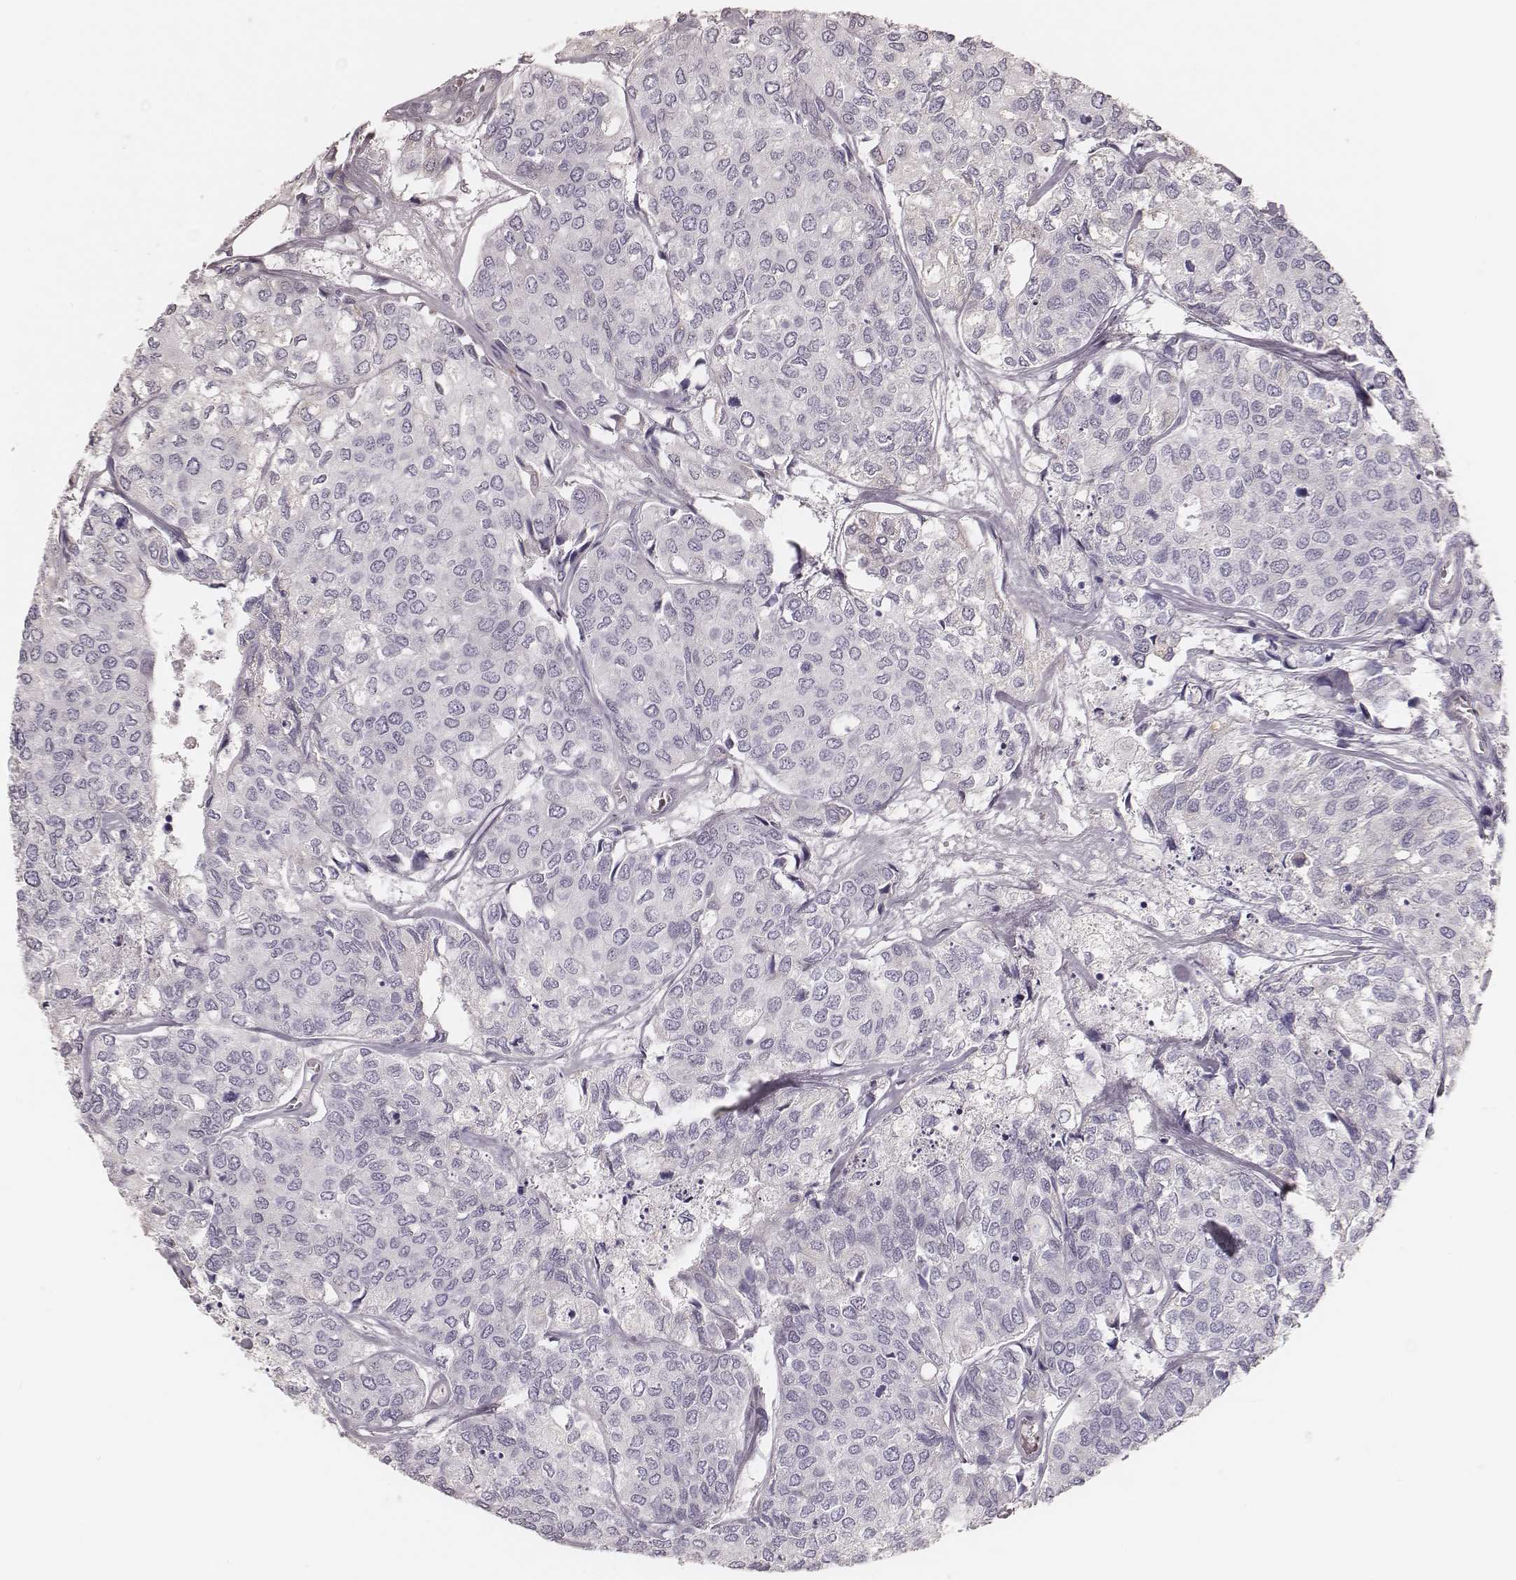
{"staining": {"intensity": "negative", "quantity": "none", "location": "none"}, "tissue": "urothelial cancer", "cell_type": "Tumor cells", "image_type": "cancer", "snomed": [{"axis": "morphology", "description": "Urothelial carcinoma, High grade"}, {"axis": "topography", "description": "Urinary bladder"}], "caption": "IHC of urothelial cancer reveals no expression in tumor cells. (IHC, brightfield microscopy, high magnification).", "gene": "KIF5C", "patient": {"sex": "male", "age": 73}}